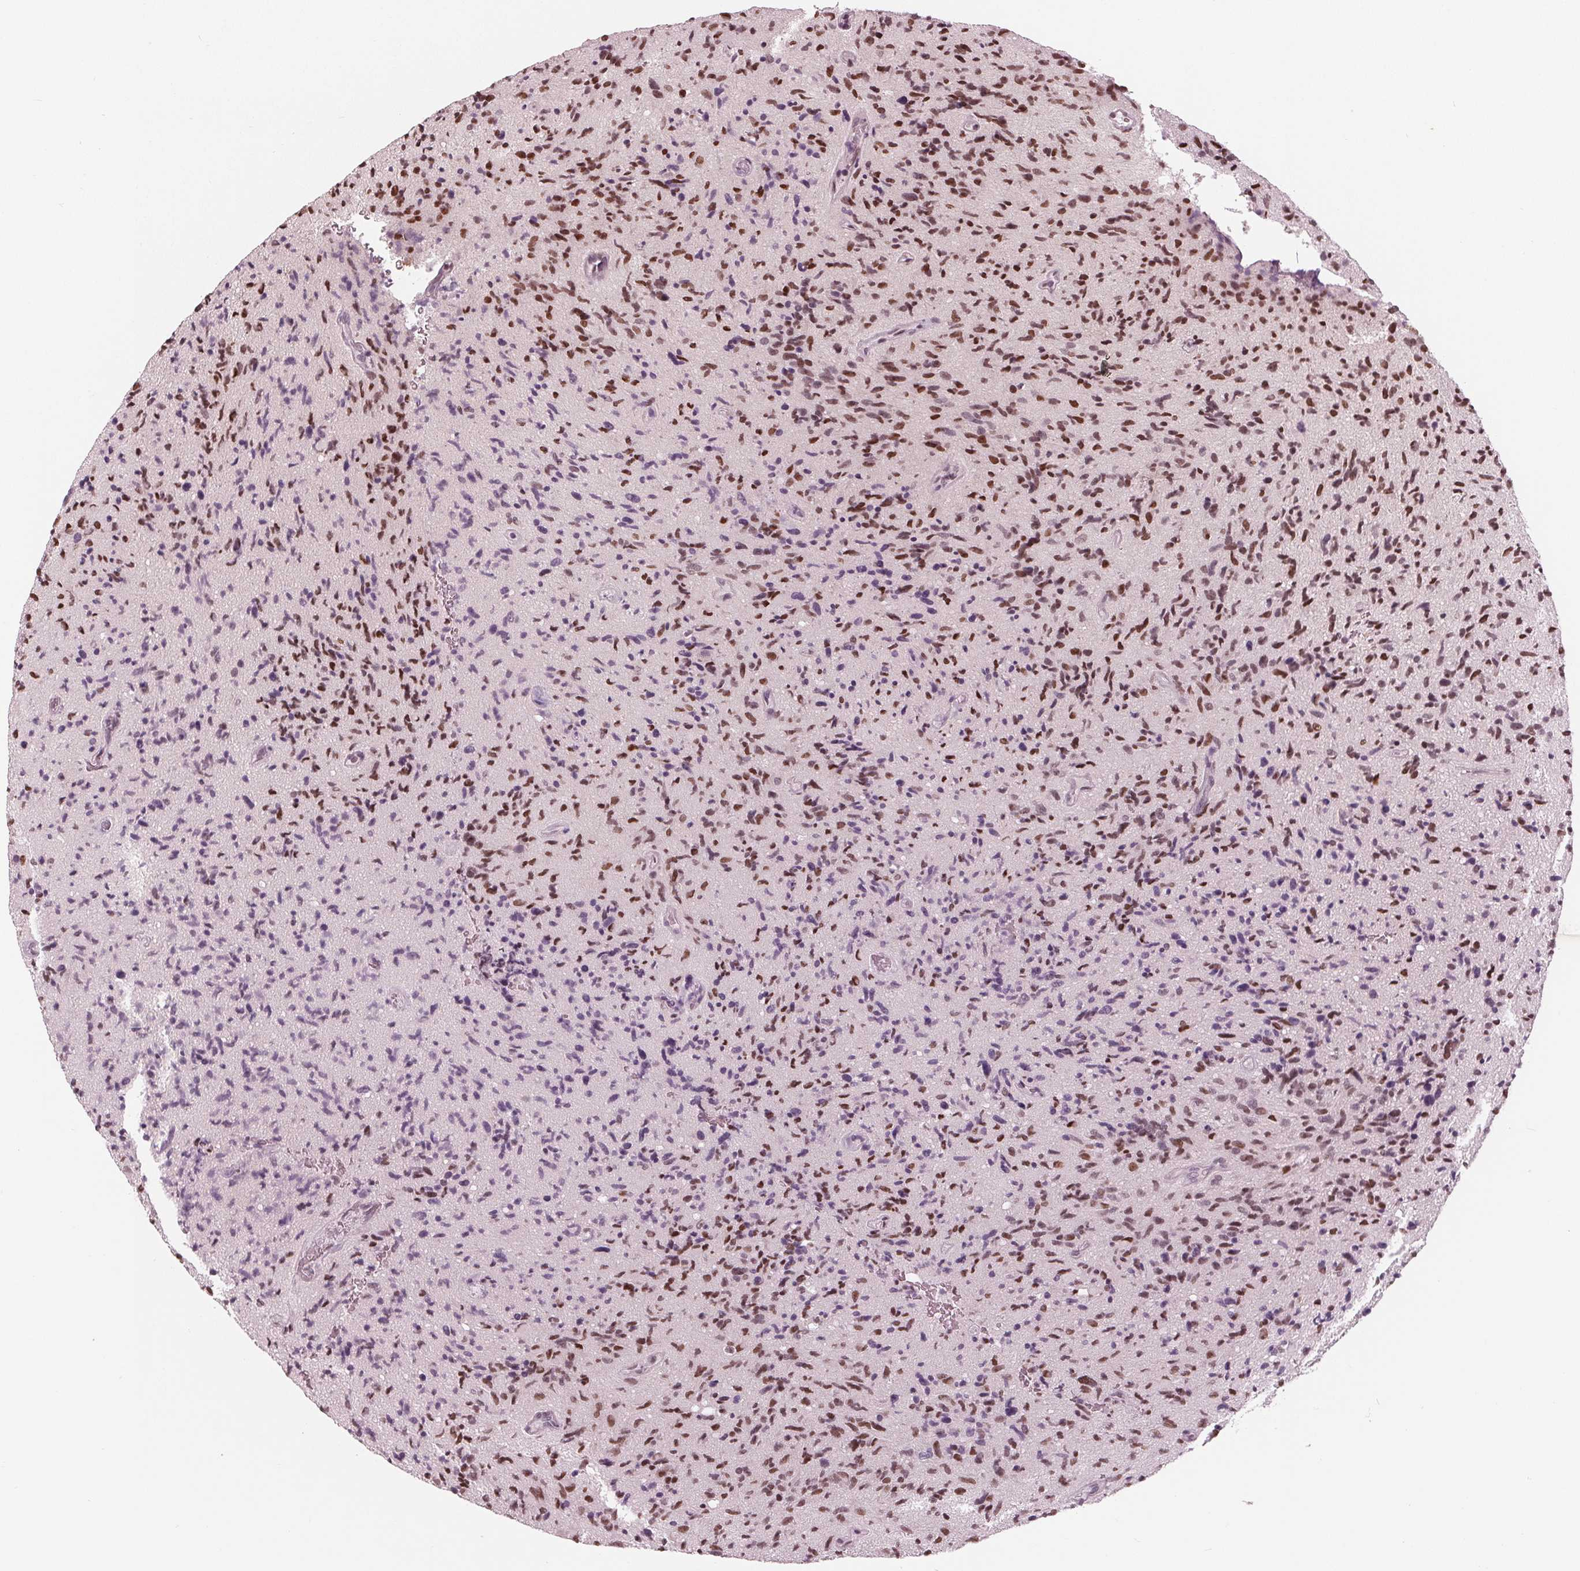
{"staining": {"intensity": "moderate", "quantity": "25%-75%", "location": "nuclear"}, "tissue": "glioma", "cell_type": "Tumor cells", "image_type": "cancer", "snomed": [{"axis": "morphology", "description": "Glioma, malignant, High grade"}, {"axis": "topography", "description": "Brain"}], "caption": "This micrograph shows glioma stained with immunohistochemistry (IHC) to label a protein in brown. The nuclear of tumor cells show moderate positivity for the protein. Nuclei are counter-stained blue.", "gene": "DNMT3L", "patient": {"sex": "male", "age": 54}}